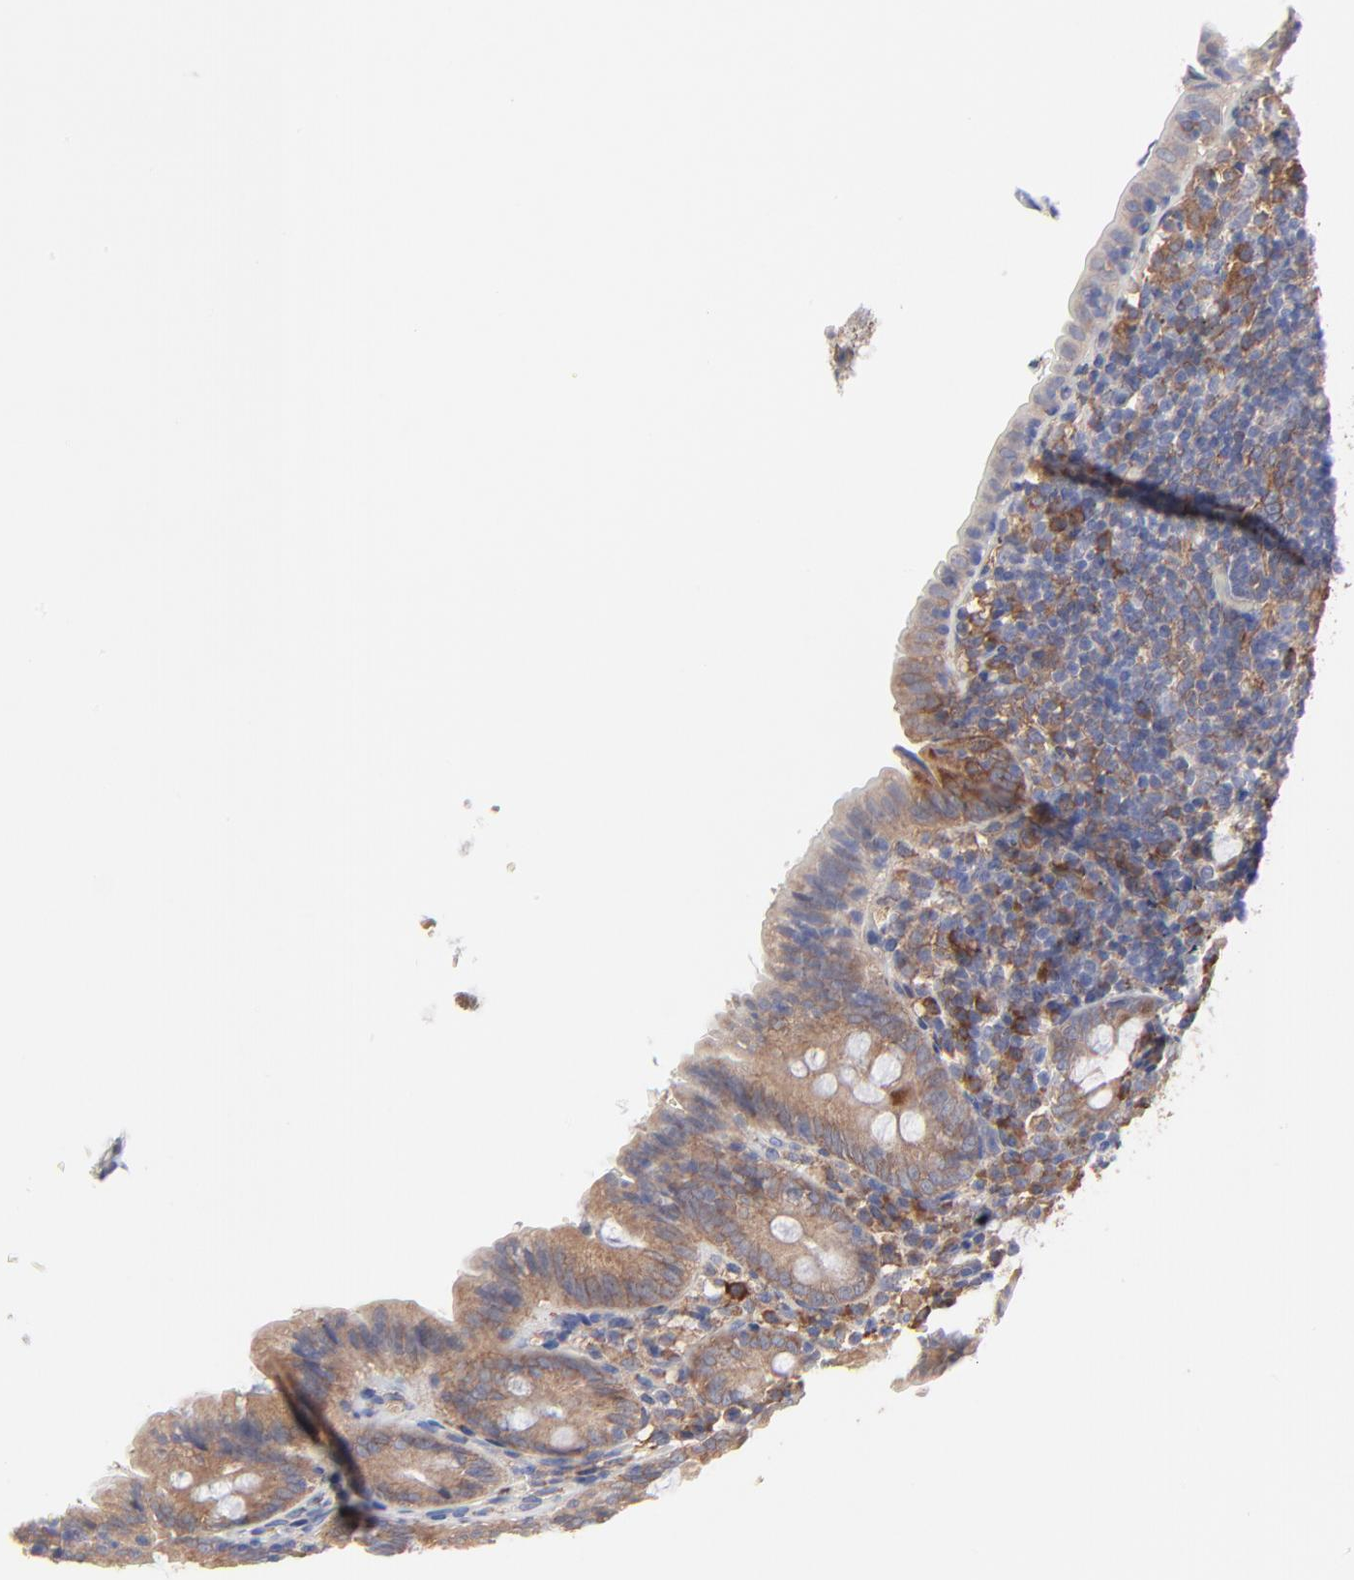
{"staining": {"intensity": "moderate", "quantity": ">75%", "location": "cytoplasmic/membranous"}, "tissue": "appendix", "cell_type": "Glandular cells", "image_type": "normal", "snomed": [{"axis": "morphology", "description": "Normal tissue, NOS"}, {"axis": "topography", "description": "Appendix"}], "caption": "Immunohistochemistry photomicrograph of normal human appendix stained for a protein (brown), which reveals medium levels of moderate cytoplasmic/membranous positivity in approximately >75% of glandular cells.", "gene": "PPFIBP2", "patient": {"sex": "female", "age": 10}}